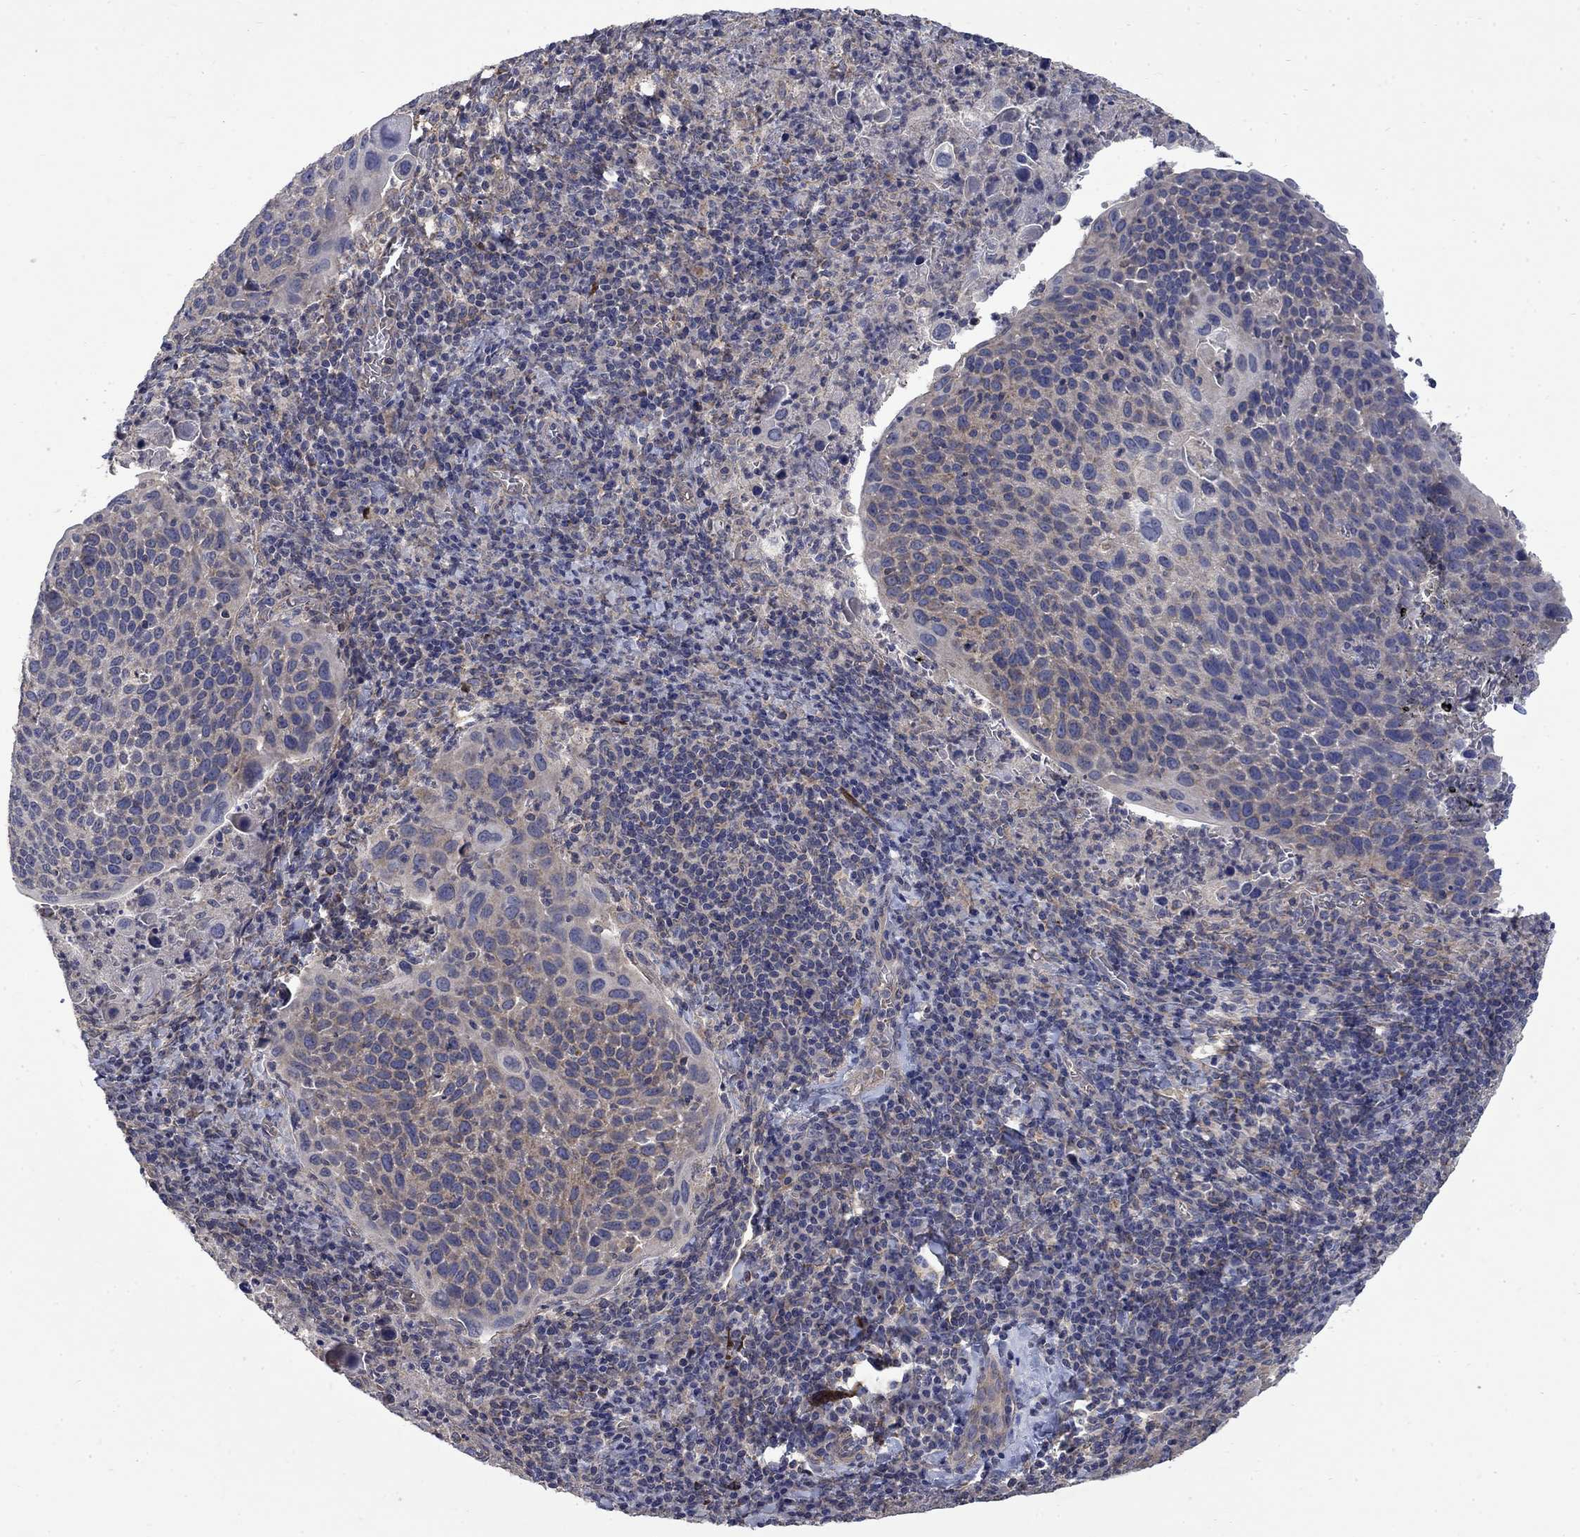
{"staining": {"intensity": "weak", "quantity": "25%-75%", "location": "cytoplasmic/membranous"}, "tissue": "cervical cancer", "cell_type": "Tumor cells", "image_type": "cancer", "snomed": [{"axis": "morphology", "description": "Squamous cell carcinoma, NOS"}, {"axis": "topography", "description": "Cervix"}], "caption": "This is a histology image of immunohistochemistry (IHC) staining of squamous cell carcinoma (cervical), which shows weak expression in the cytoplasmic/membranous of tumor cells.", "gene": "HSPA12A", "patient": {"sex": "female", "age": 54}}